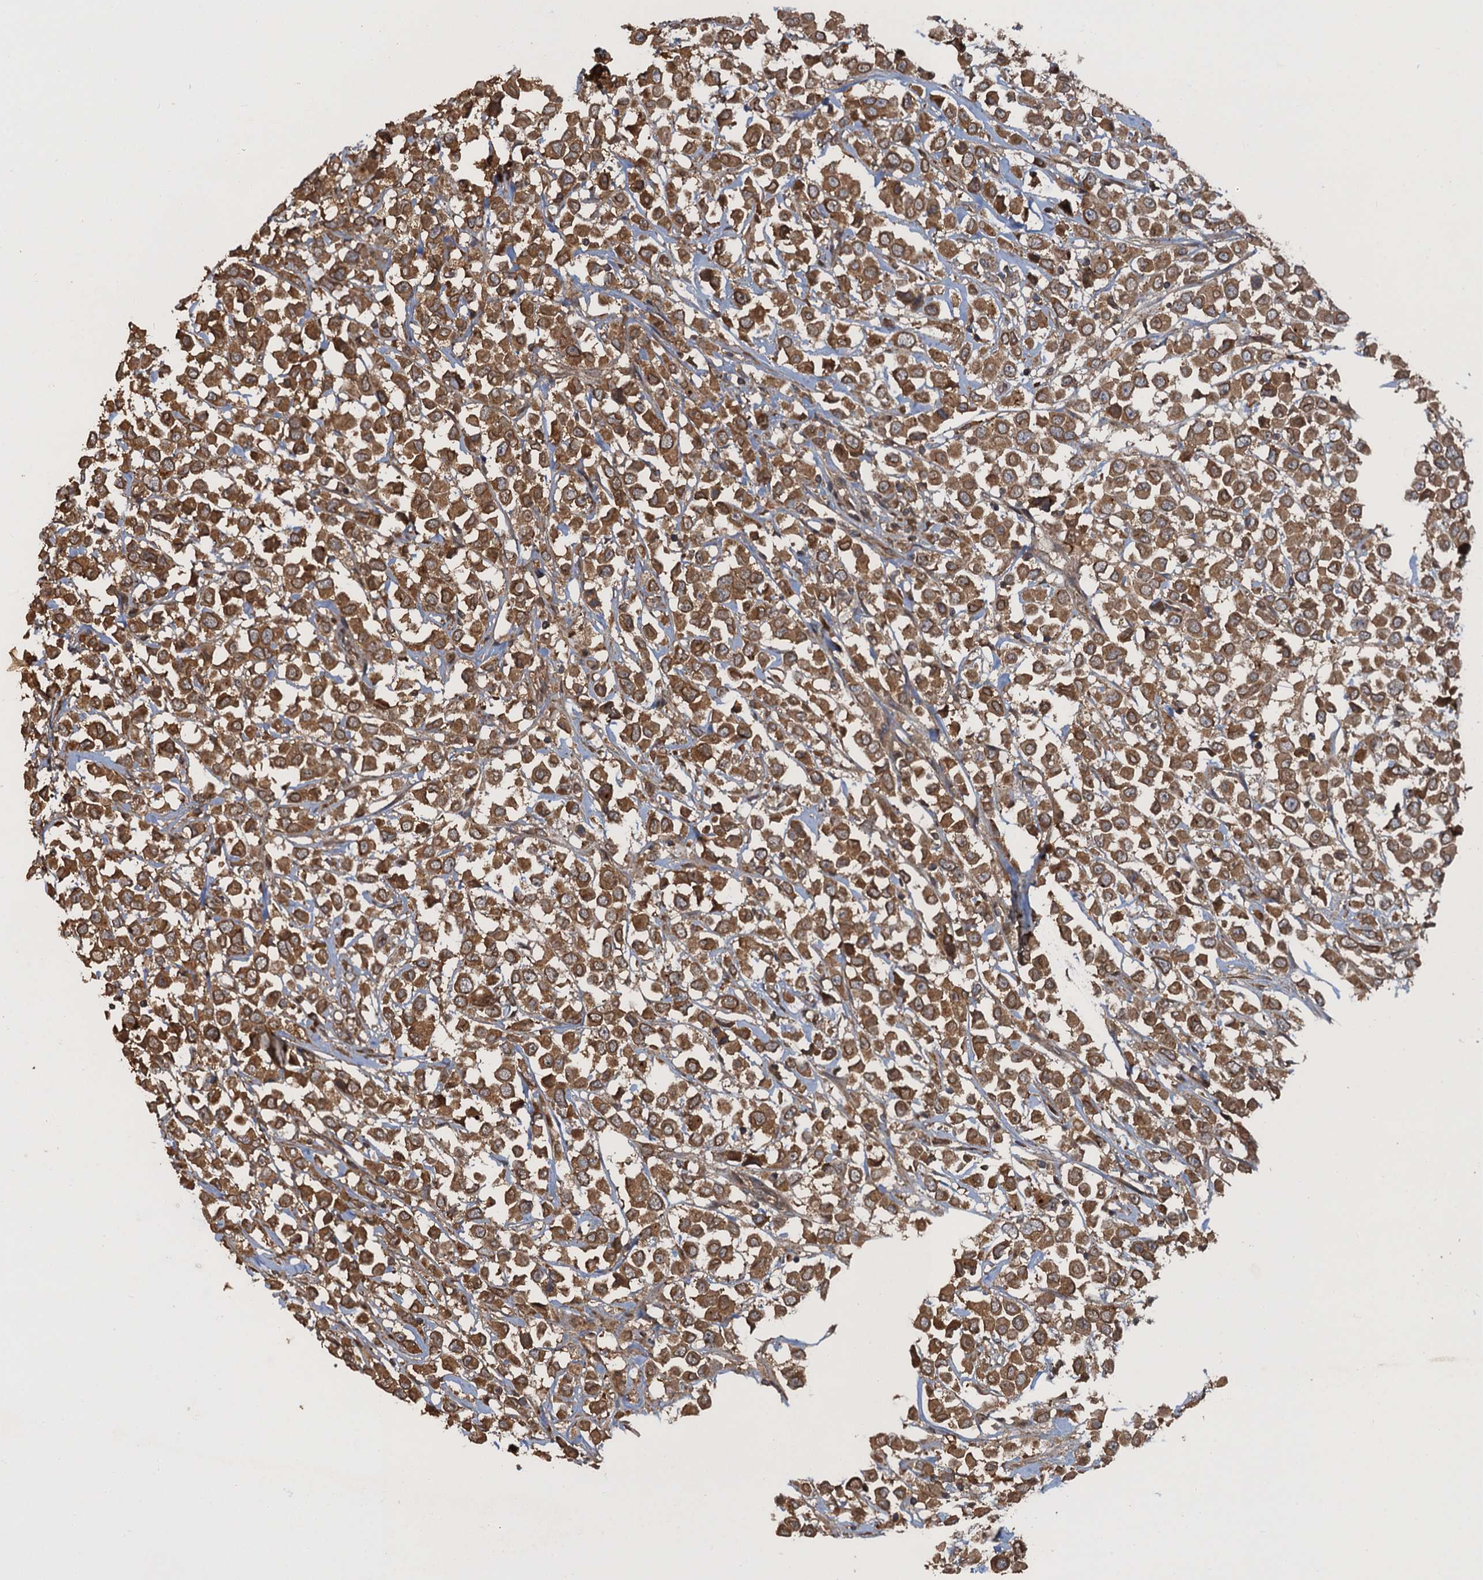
{"staining": {"intensity": "moderate", "quantity": ">75%", "location": "cytoplasmic/membranous,nuclear"}, "tissue": "breast cancer", "cell_type": "Tumor cells", "image_type": "cancer", "snomed": [{"axis": "morphology", "description": "Duct carcinoma"}, {"axis": "topography", "description": "Breast"}], "caption": "The micrograph exhibits staining of breast intraductal carcinoma, revealing moderate cytoplasmic/membranous and nuclear protein expression (brown color) within tumor cells.", "gene": "GLE1", "patient": {"sex": "female", "age": 61}}